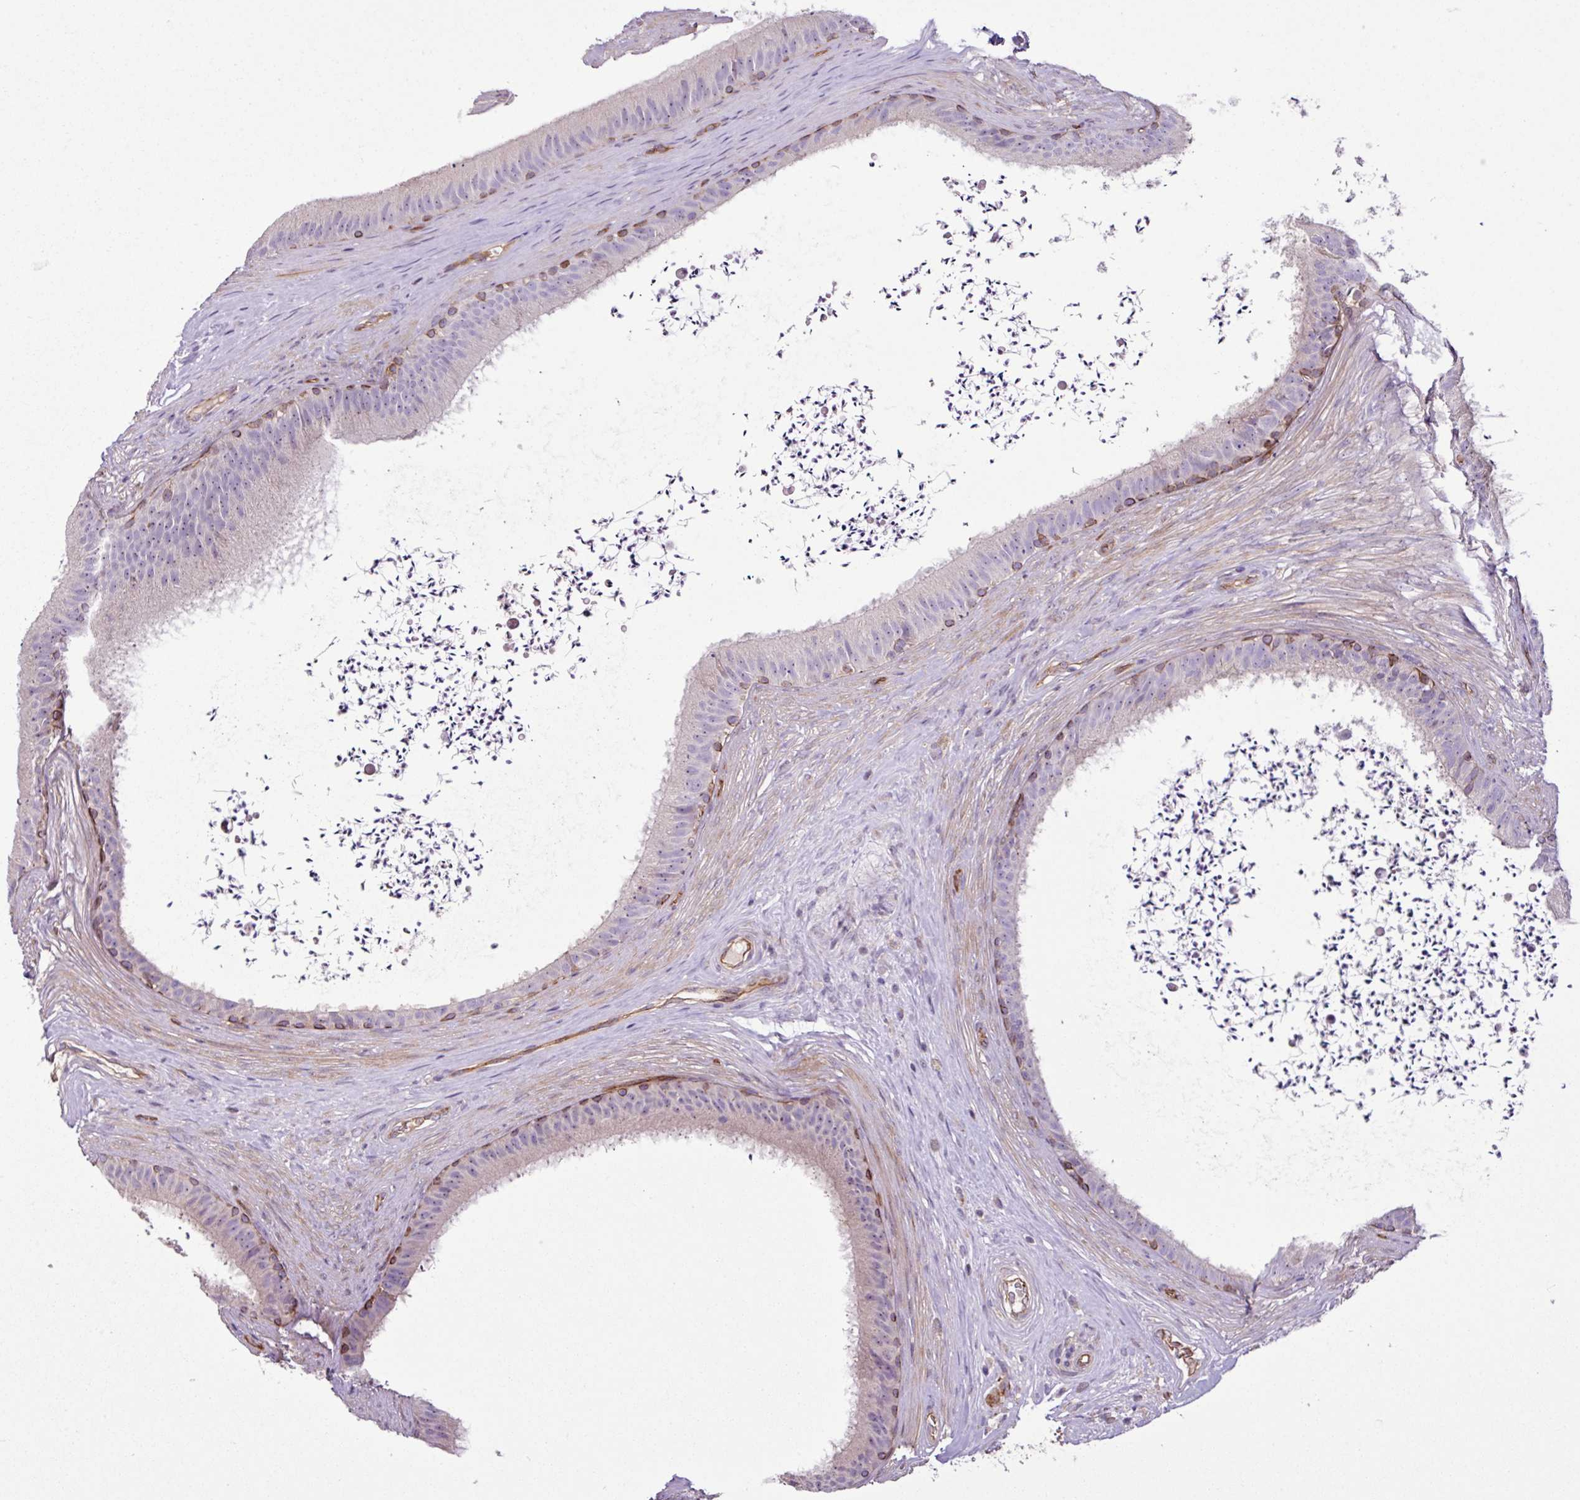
{"staining": {"intensity": "moderate", "quantity": "<25%", "location": "cytoplasmic/membranous"}, "tissue": "epididymis", "cell_type": "Glandular cells", "image_type": "normal", "snomed": [{"axis": "morphology", "description": "Normal tissue, NOS"}, {"axis": "topography", "description": "Testis"}, {"axis": "topography", "description": "Epididymis"}], "caption": "A high-resolution image shows immunohistochemistry staining of unremarkable epididymis, which exhibits moderate cytoplasmic/membranous positivity in about <25% of glandular cells.", "gene": "ZNF106", "patient": {"sex": "male", "age": 41}}